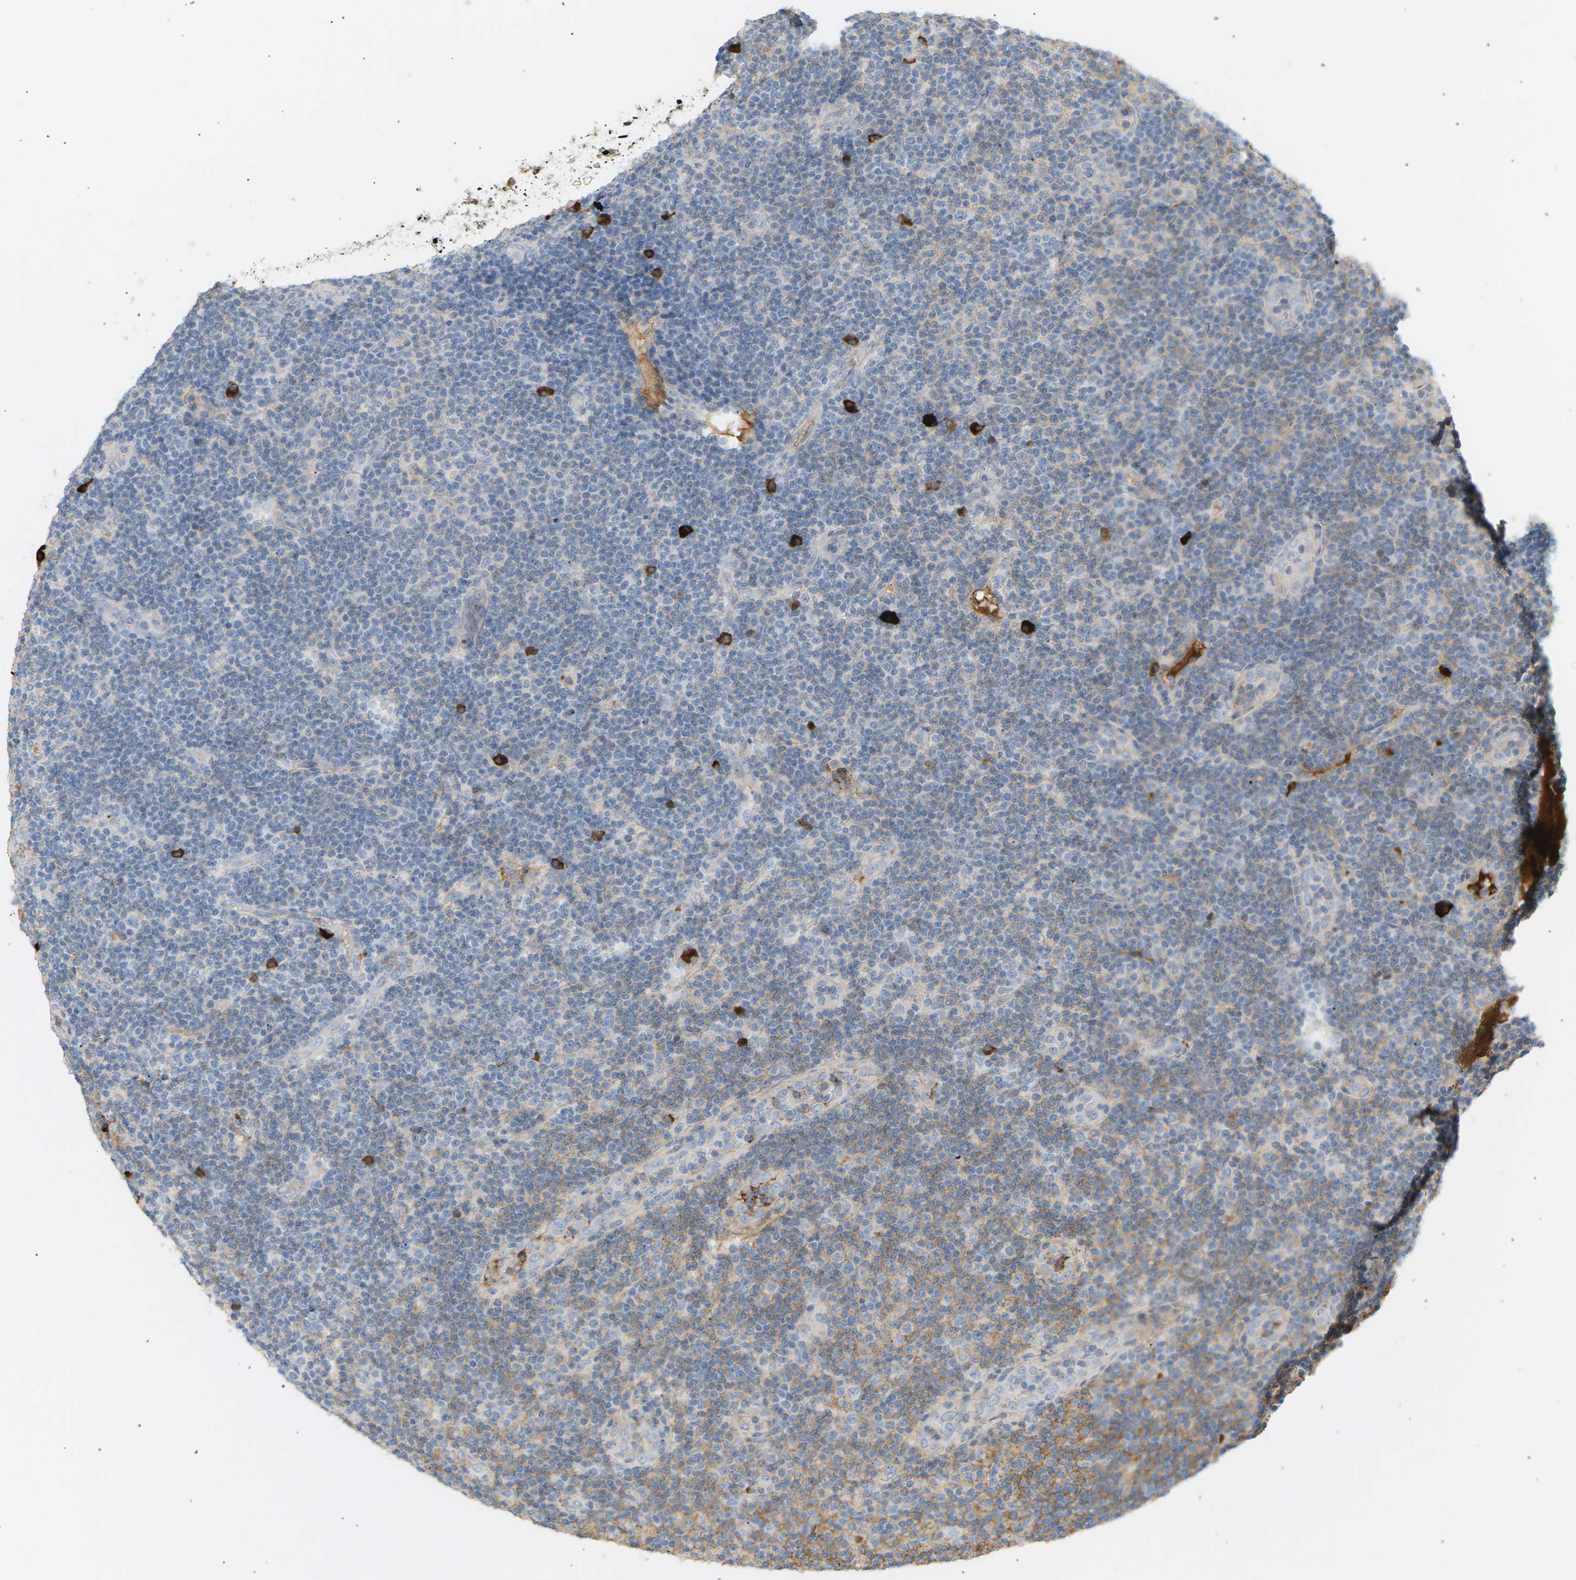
{"staining": {"intensity": "negative", "quantity": "none", "location": "none"}, "tissue": "lymphoma", "cell_type": "Tumor cells", "image_type": "cancer", "snomed": [{"axis": "morphology", "description": "Malignant lymphoma, non-Hodgkin's type, Low grade"}, {"axis": "topography", "description": "Lymph node"}], "caption": "Lymphoma was stained to show a protein in brown. There is no significant positivity in tumor cells.", "gene": "IGLC3", "patient": {"sex": "male", "age": 83}}